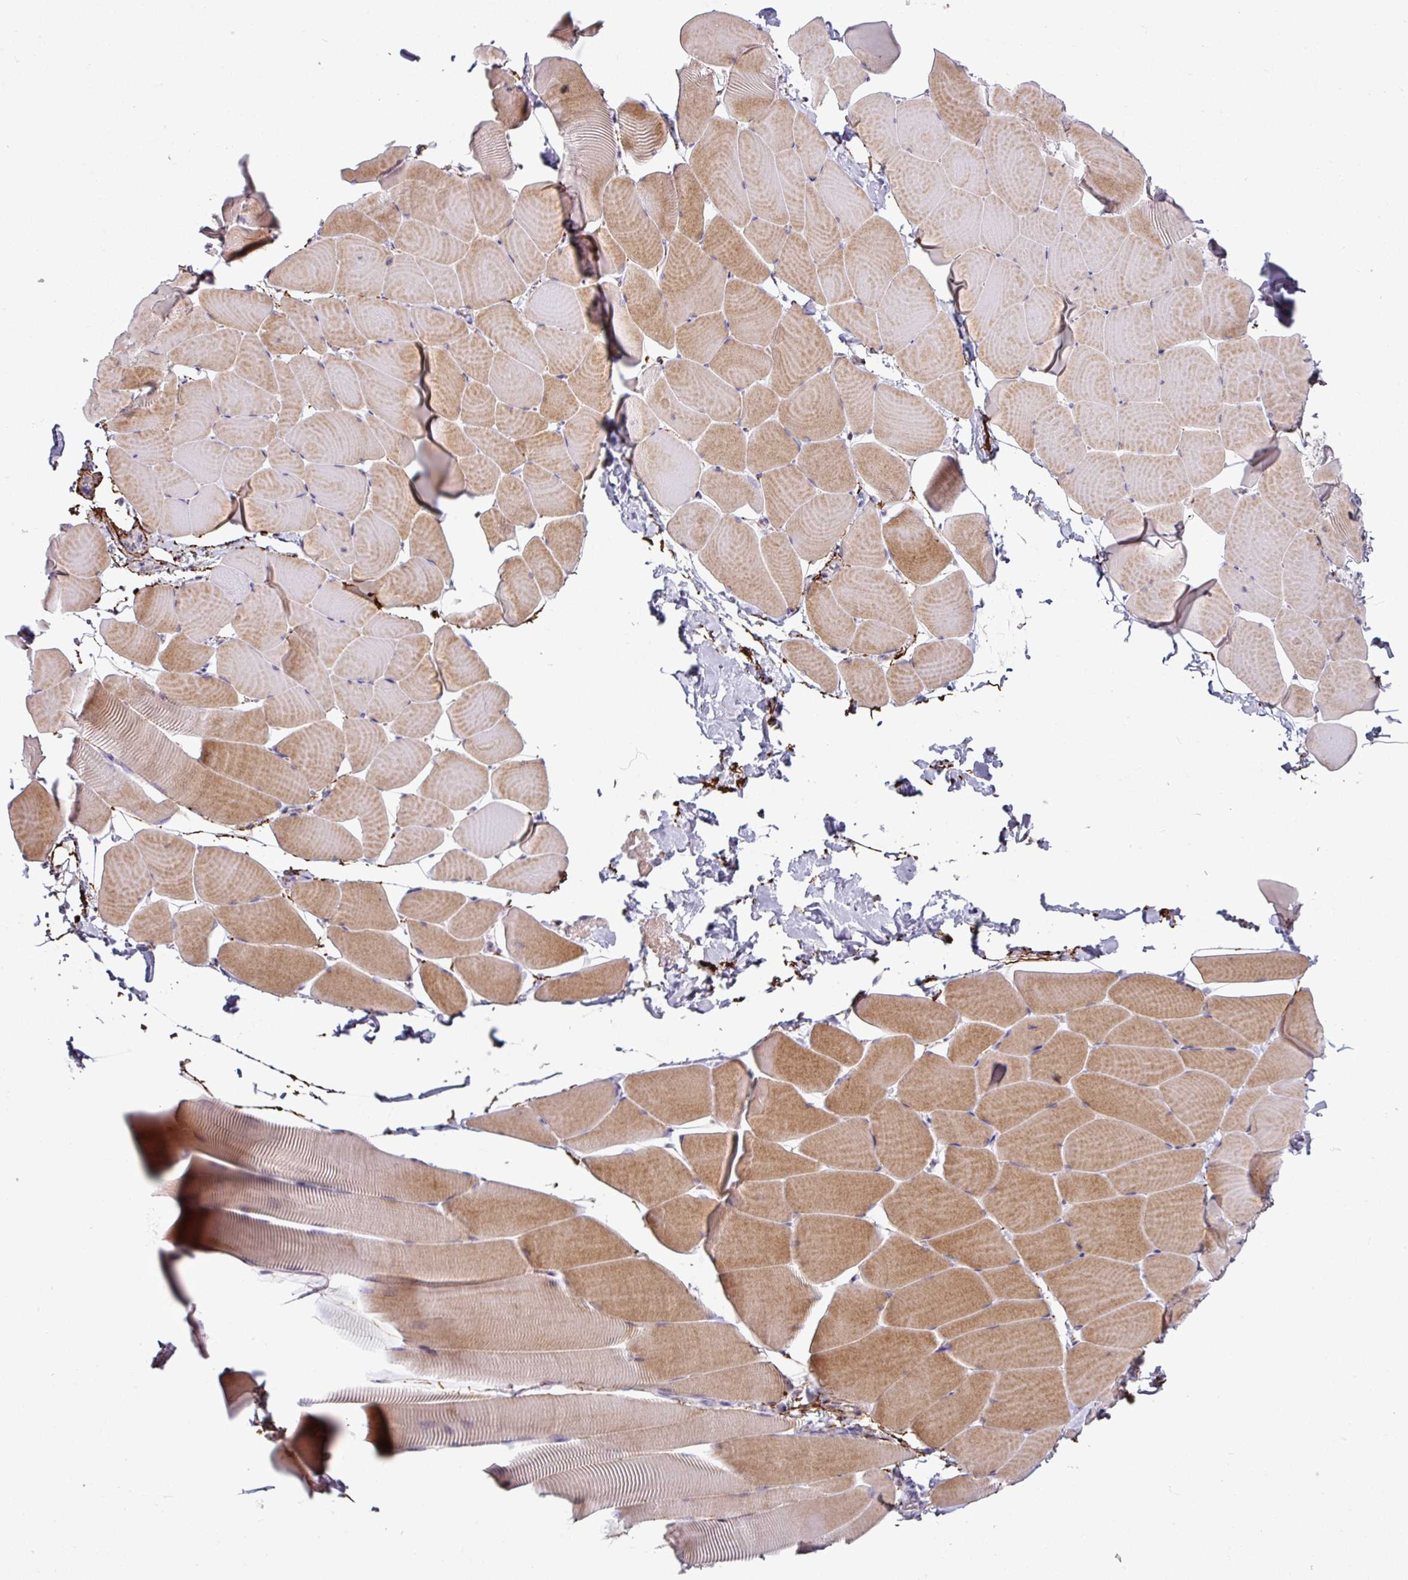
{"staining": {"intensity": "moderate", "quantity": "25%-75%", "location": "cytoplasmic/membranous"}, "tissue": "skeletal muscle", "cell_type": "Myocytes", "image_type": "normal", "snomed": [{"axis": "morphology", "description": "Normal tissue, NOS"}, {"axis": "topography", "description": "Skeletal muscle"}], "caption": "Moderate cytoplasmic/membranous expression for a protein is identified in approximately 25%-75% of myocytes of normal skeletal muscle using immunohistochemistry.", "gene": "MTMR14", "patient": {"sex": "male", "age": 25}}